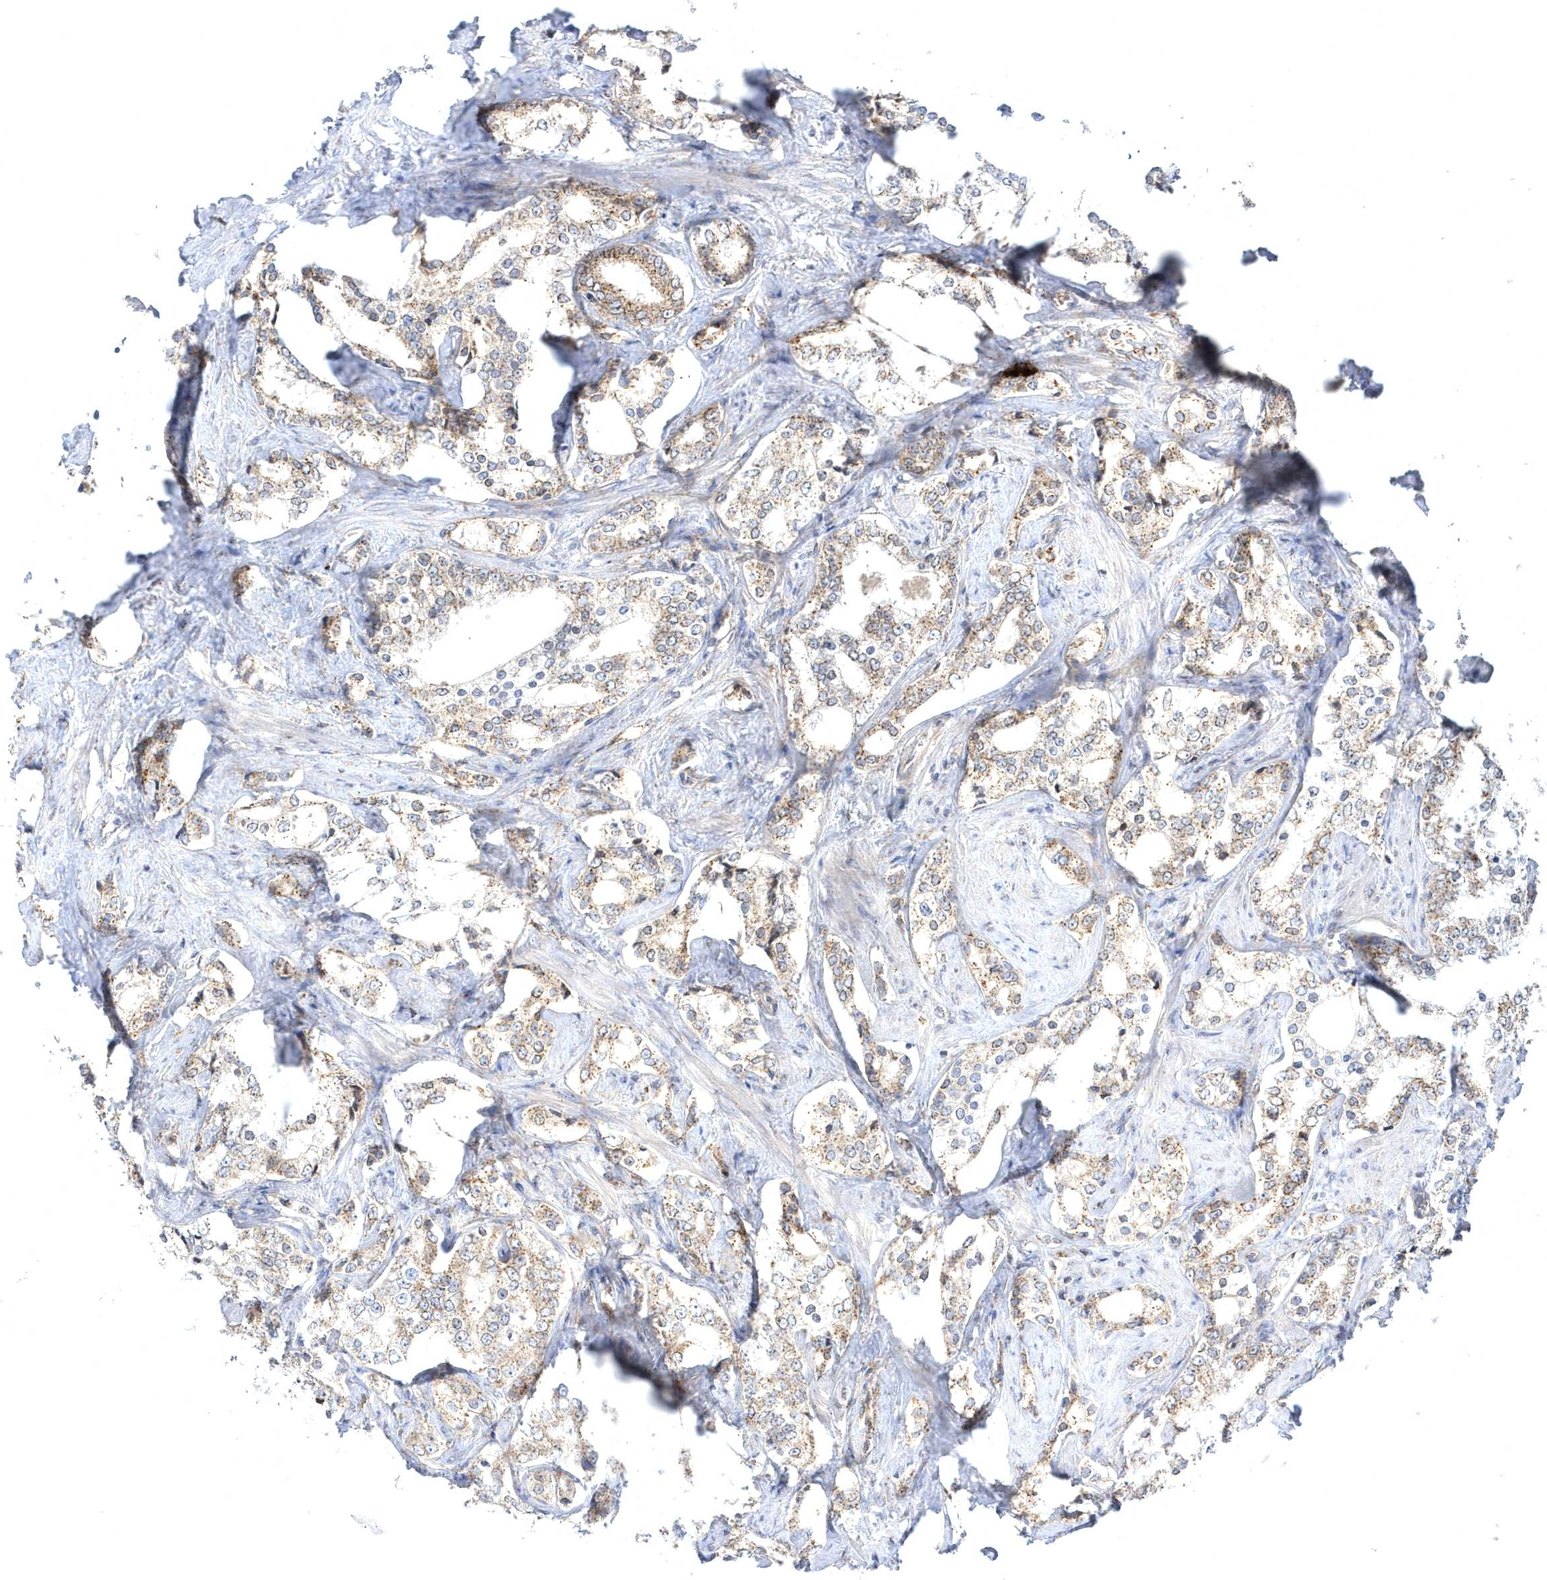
{"staining": {"intensity": "weak", "quantity": "25%-75%", "location": "cytoplasmic/membranous"}, "tissue": "prostate cancer", "cell_type": "Tumor cells", "image_type": "cancer", "snomed": [{"axis": "morphology", "description": "Adenocarcinoma, High grade"}, {"axis": "topography", "description": "Prostate"}], "caption": "This is an image of immunohistochemistry staining of prostate cancer (high-grade adenocarcinoma), which shows weak staining in the cytoplasmic/membranous of tumor cells.", "gene": "COPB2", "patient": {"sex": "male", "age": 66}}